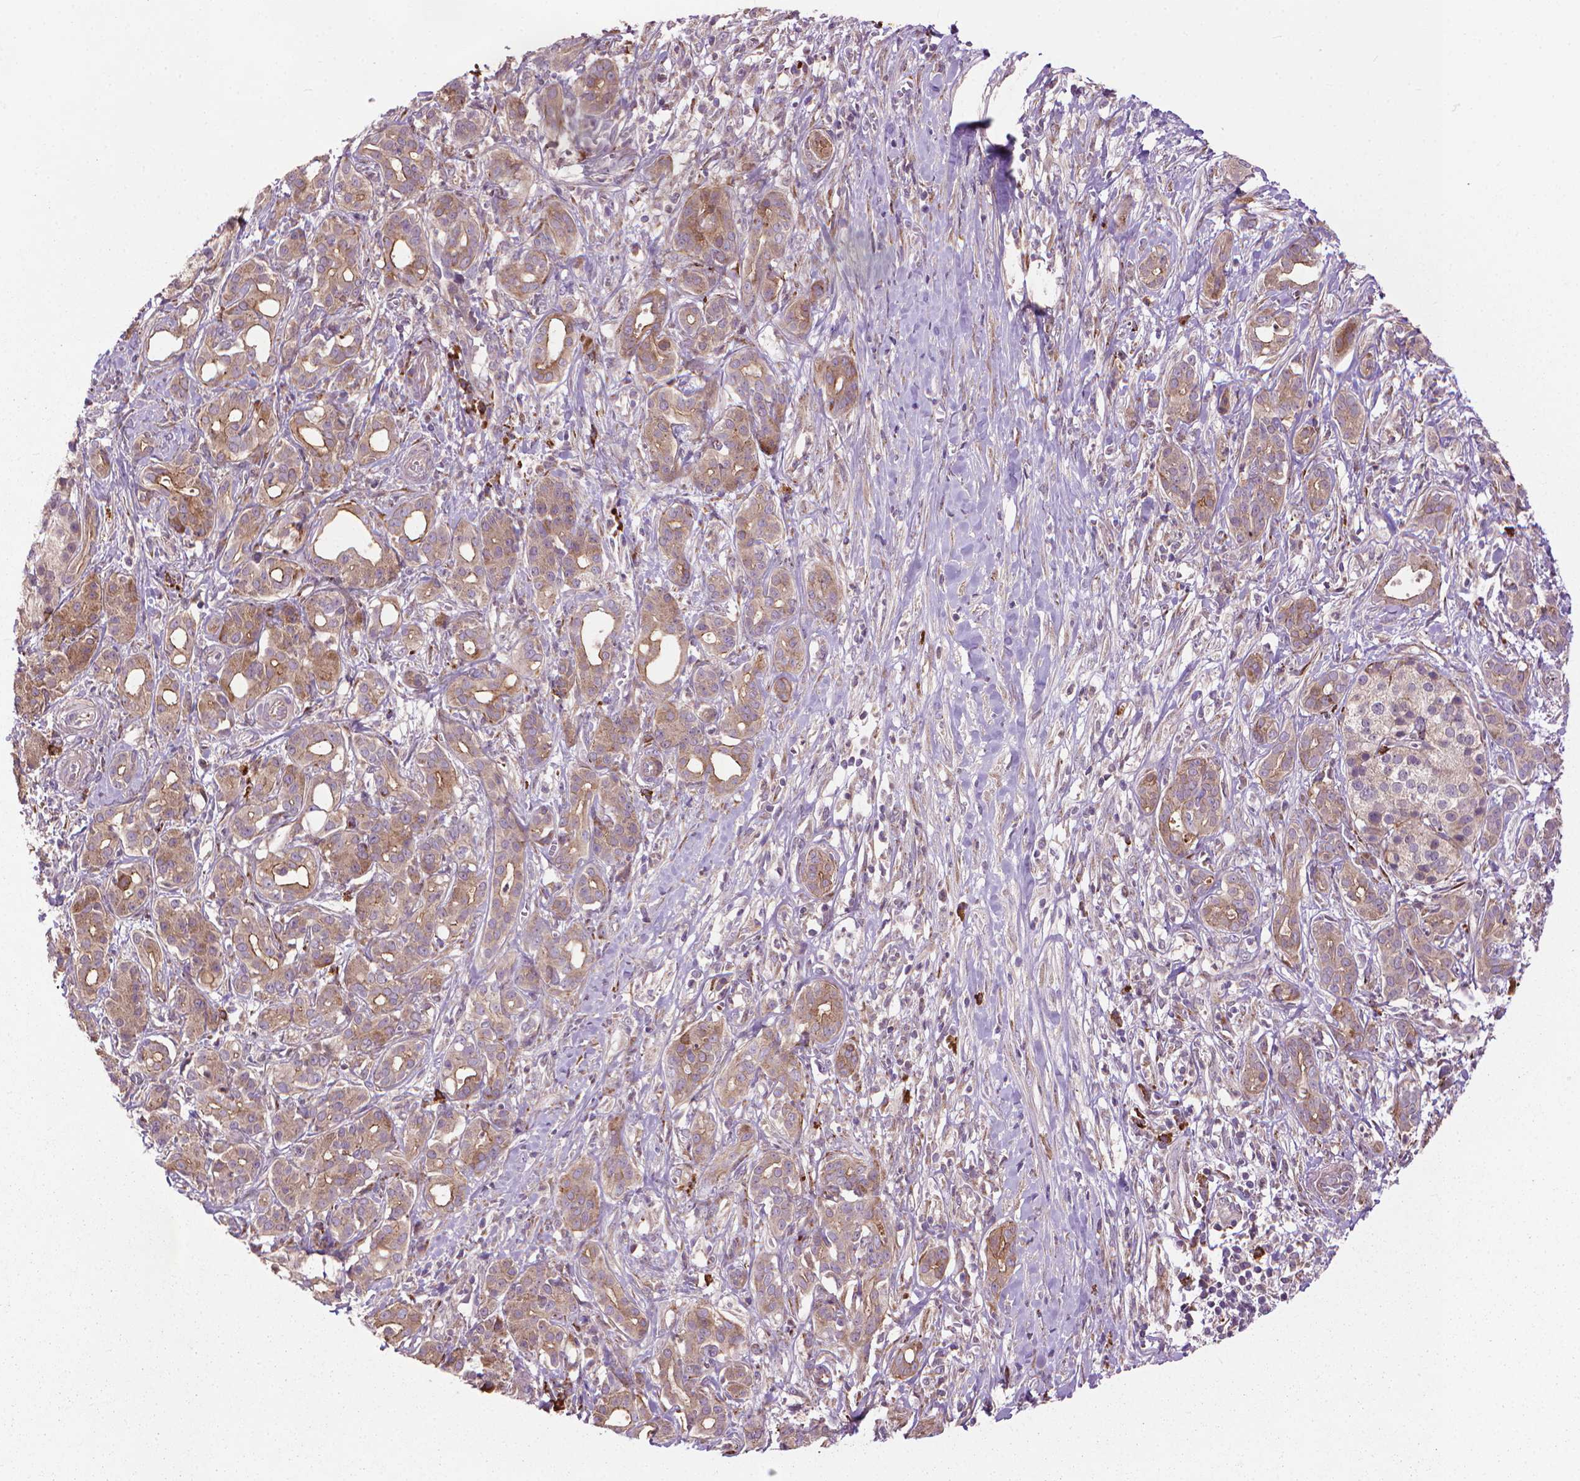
{"staining": {"intensity": "weak", "quantity": "25%-75%", "location": "cytoplasmic/membranous"}, "tissue": "pancreatic cancer", "cell_type": "Tumor cells", "image_type": "cancer", "snomed": [{"axis": "morphology", "description": "Adenocarcinoma, NOS"}, {"axis": "topography", "description": "Pancreas"}], "caption": "IHC image of pancreatic cancer stained for a protein (brown), which displays low levels of weak cytoplasmic/membranous expression in approximately 25%-75% of tumor cells.", "gene": "MYH14", "patient": {"sex": "male", "age": 61}}